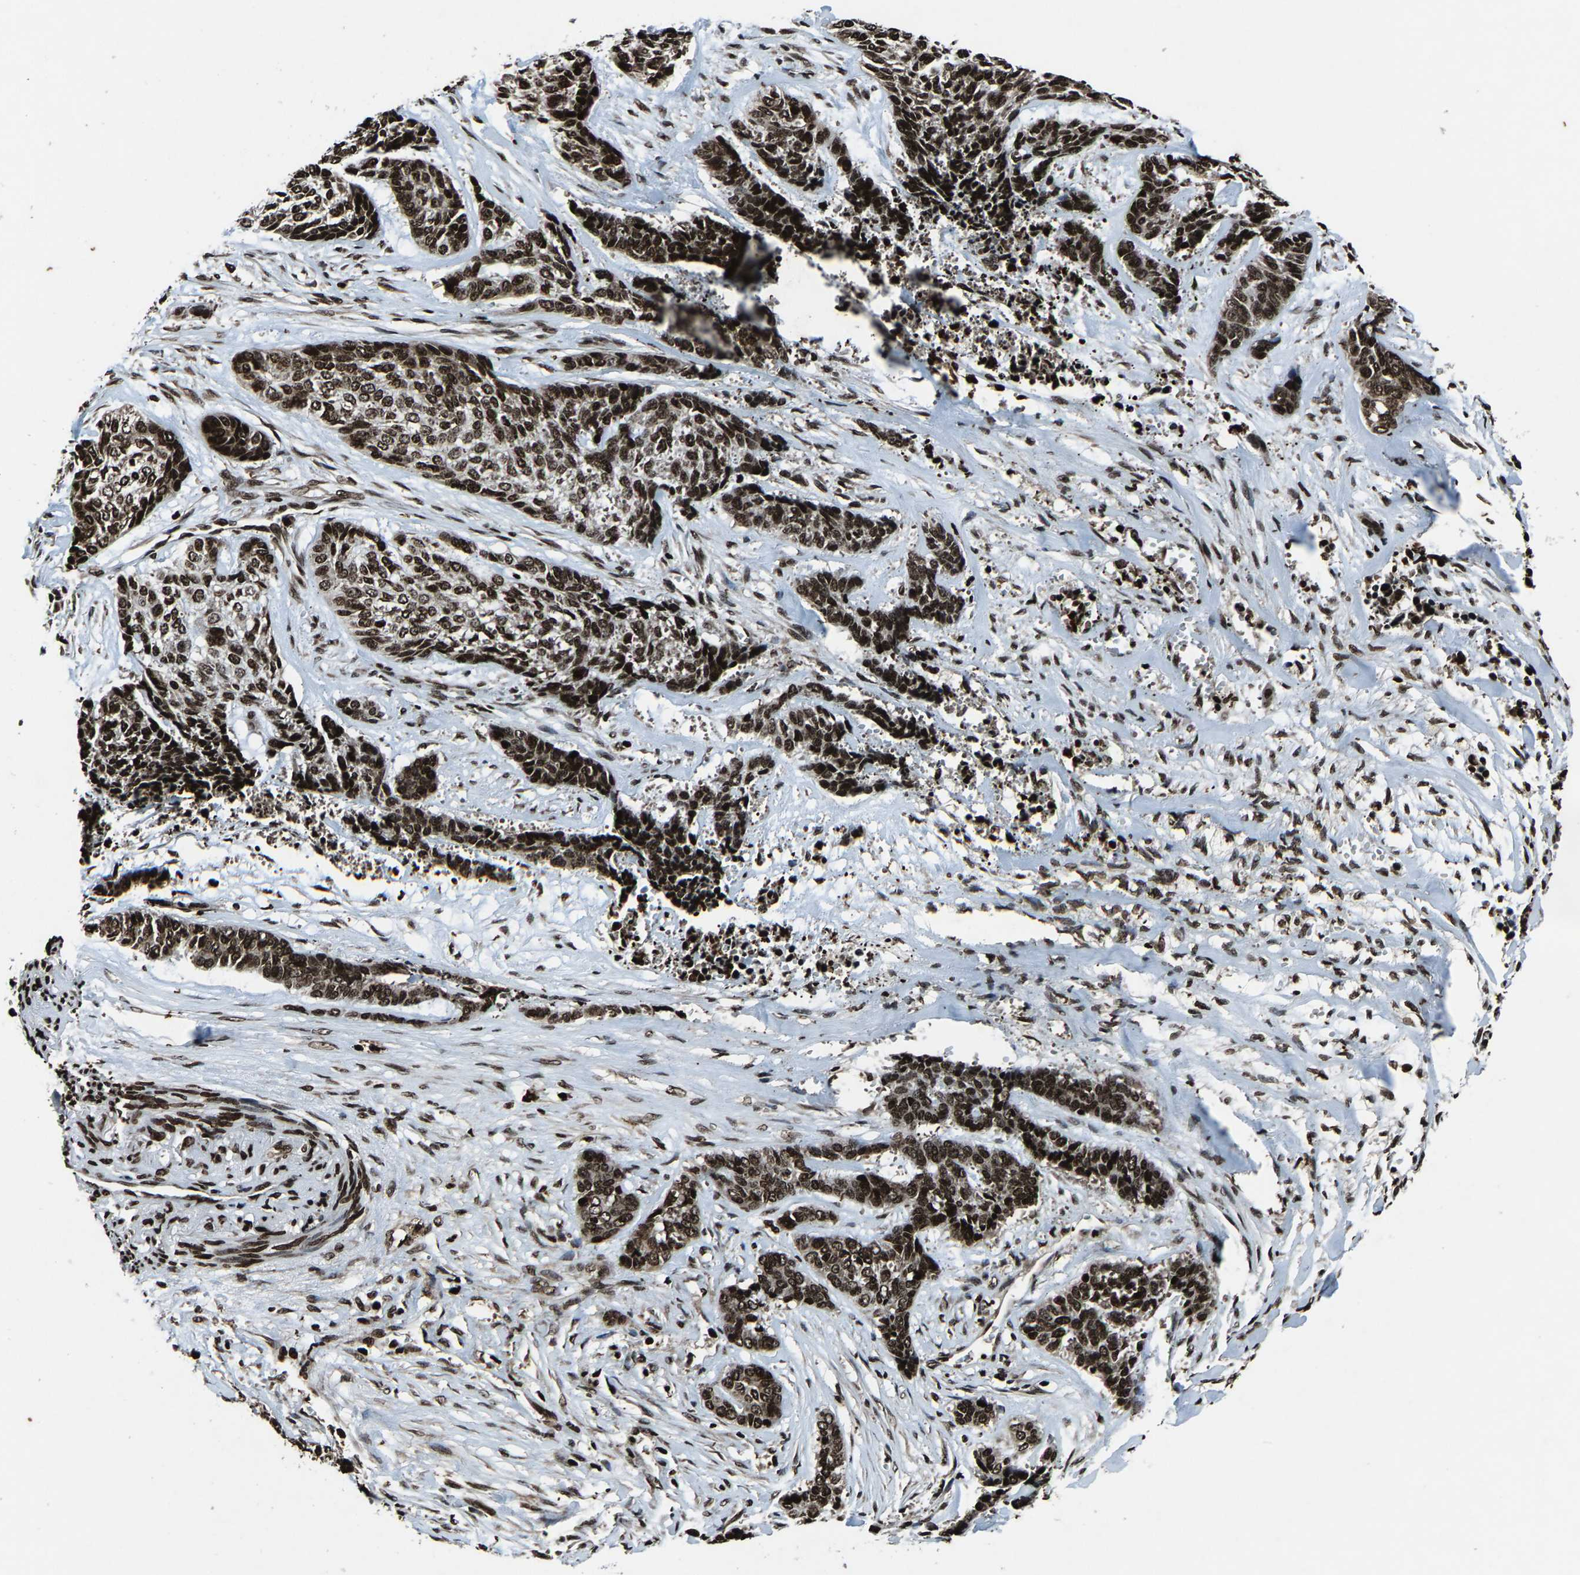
{"staining": {"intensity": "strong", "quantity": ">75%", "location": "nuclear"}, "tissue": "skin cancer", "cell_type": "Tumor cells", "image_type": "cancer", "snomed": [{"axis": "morphology", "description": "Basal cell carcinoma"}, {"axis": "topography", "description": "Skin"}], "caption": "An immunohistochemistry (IHC) histopathology image of neoplastic tissue is shown. Protein staining in brown shows strong nuclear positivity in skin cancer (basal cell carcinoma) within tumor cells.", "gene": "H4C1", "patient": {"sex": "female", "age": 64}}